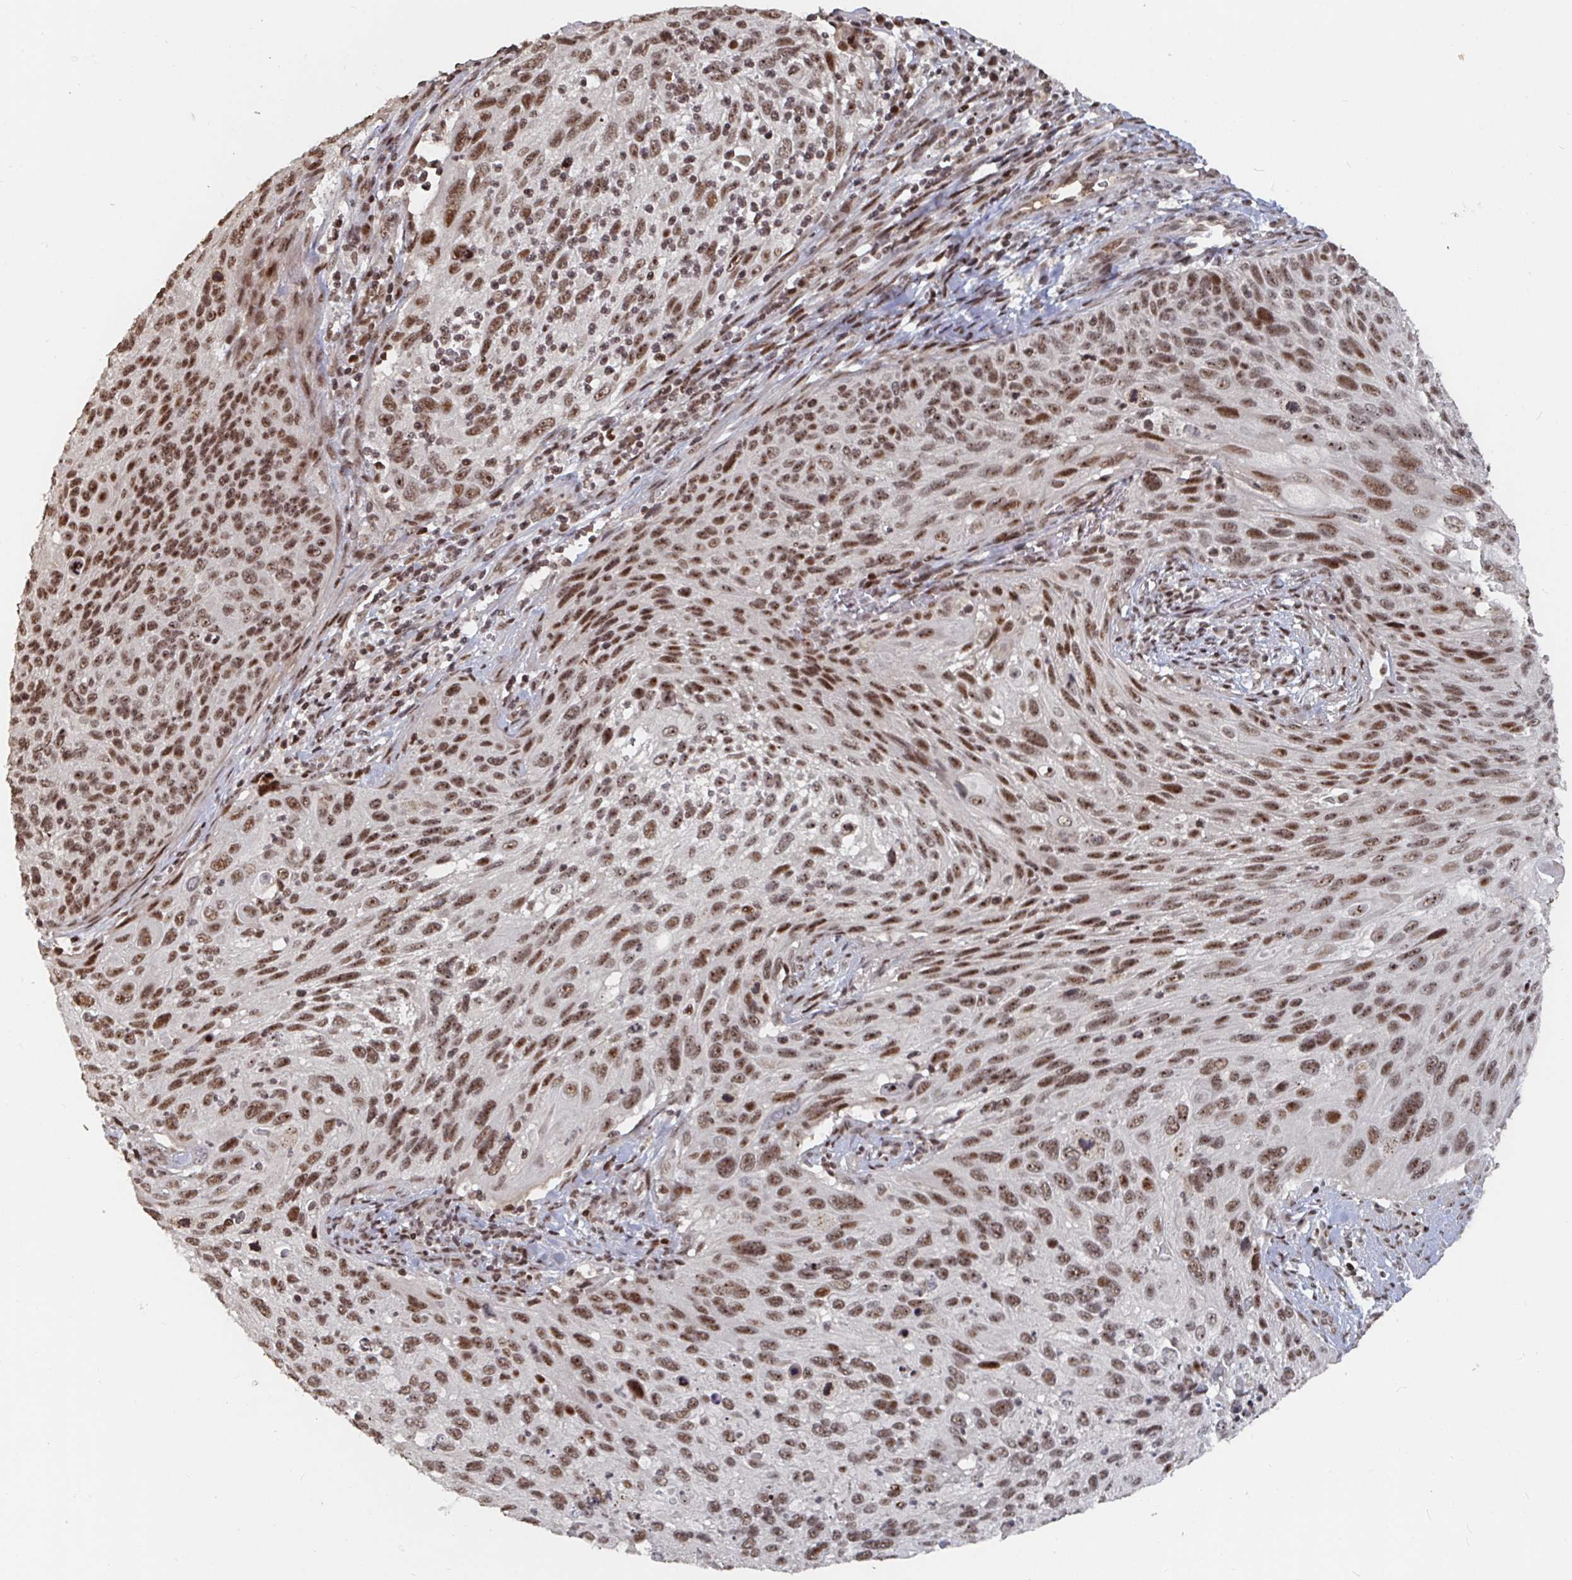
{"staining": {"intensity": "moderate", "quantity": ">75%", "location": "nuclear"}, "tissue": "cervical cancer", "cell_type": "Tumor cells", "image_type": "cancer", "snomed": [{"axis": "morphology", "description": "Squamous cell carcinoma, NOS"}, {"axis": "topography", "description": "Cervix"}], "caption": "An image of cervical cancer stained for a protein exhibits moderate nuclear brown staining in tumor cells.", "gene": "ZDHHC12", "patient": {"sex": "female", "age": 70}}